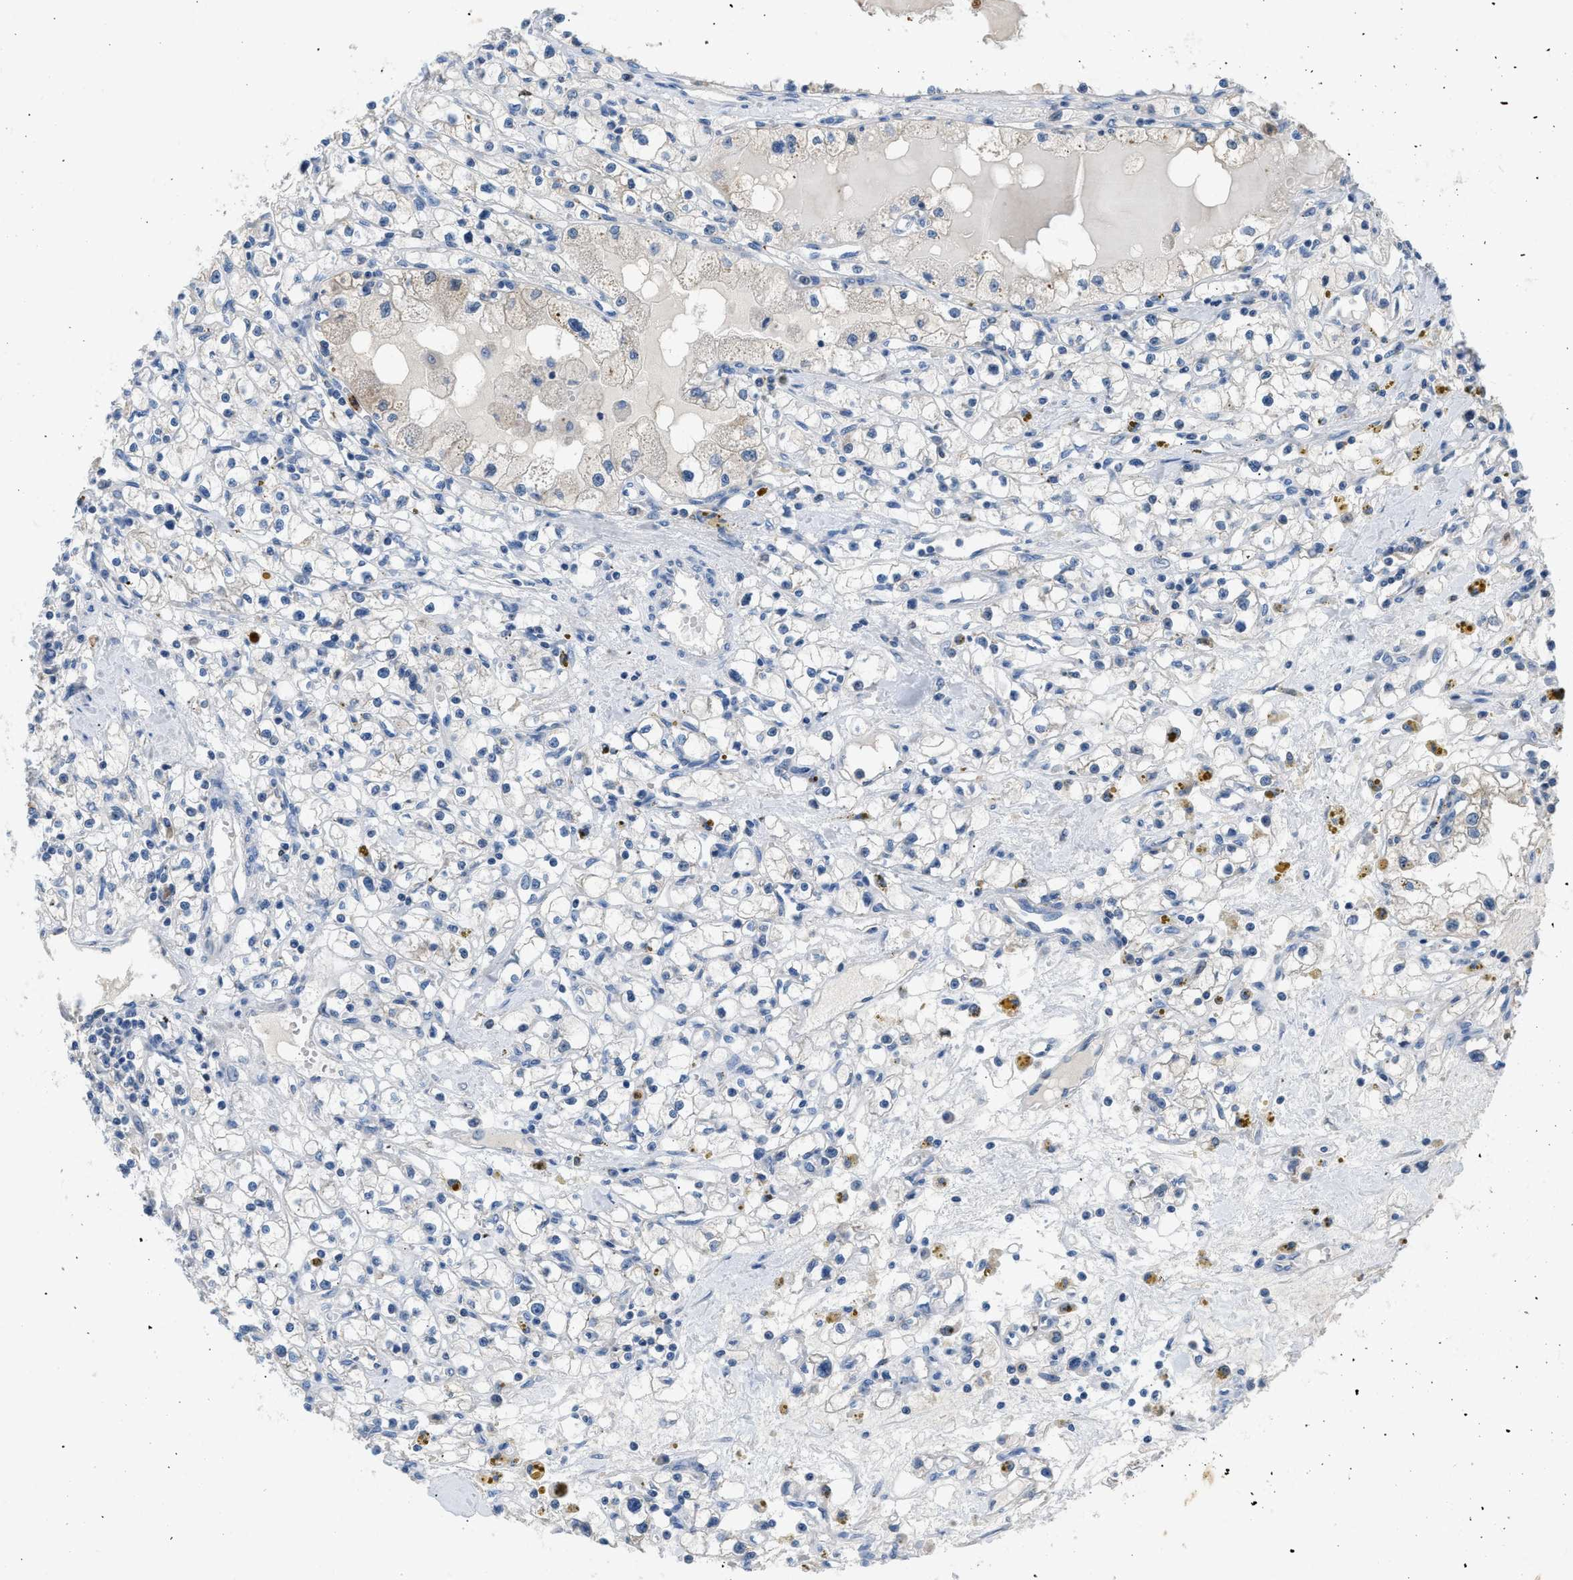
{"staining": {"intensity": "negative", "quantity": "none", "location": "none"}, "tissue": "renal cancer", "cell_type": "Tumor cells", "image_type": "cancer", "snomed": [{"axis": "morphology", "description": "Adenocarcinoma, NOS"}, {"axis": "topography", "description": "Kidney"}], "caption": "An immunohistochemistry micrograph of adenocarcinoma (renal) is shown. There is no staining in tumor cells of adenocarcinoma (renal). The staining was performed using DAB to visualize the protein expression in brown, while the nuclei were stained in blue with hematoxylin (Magnification: 20x).", "gene": "TOMM34", "patient": {"sex": "male", "age": 56}}